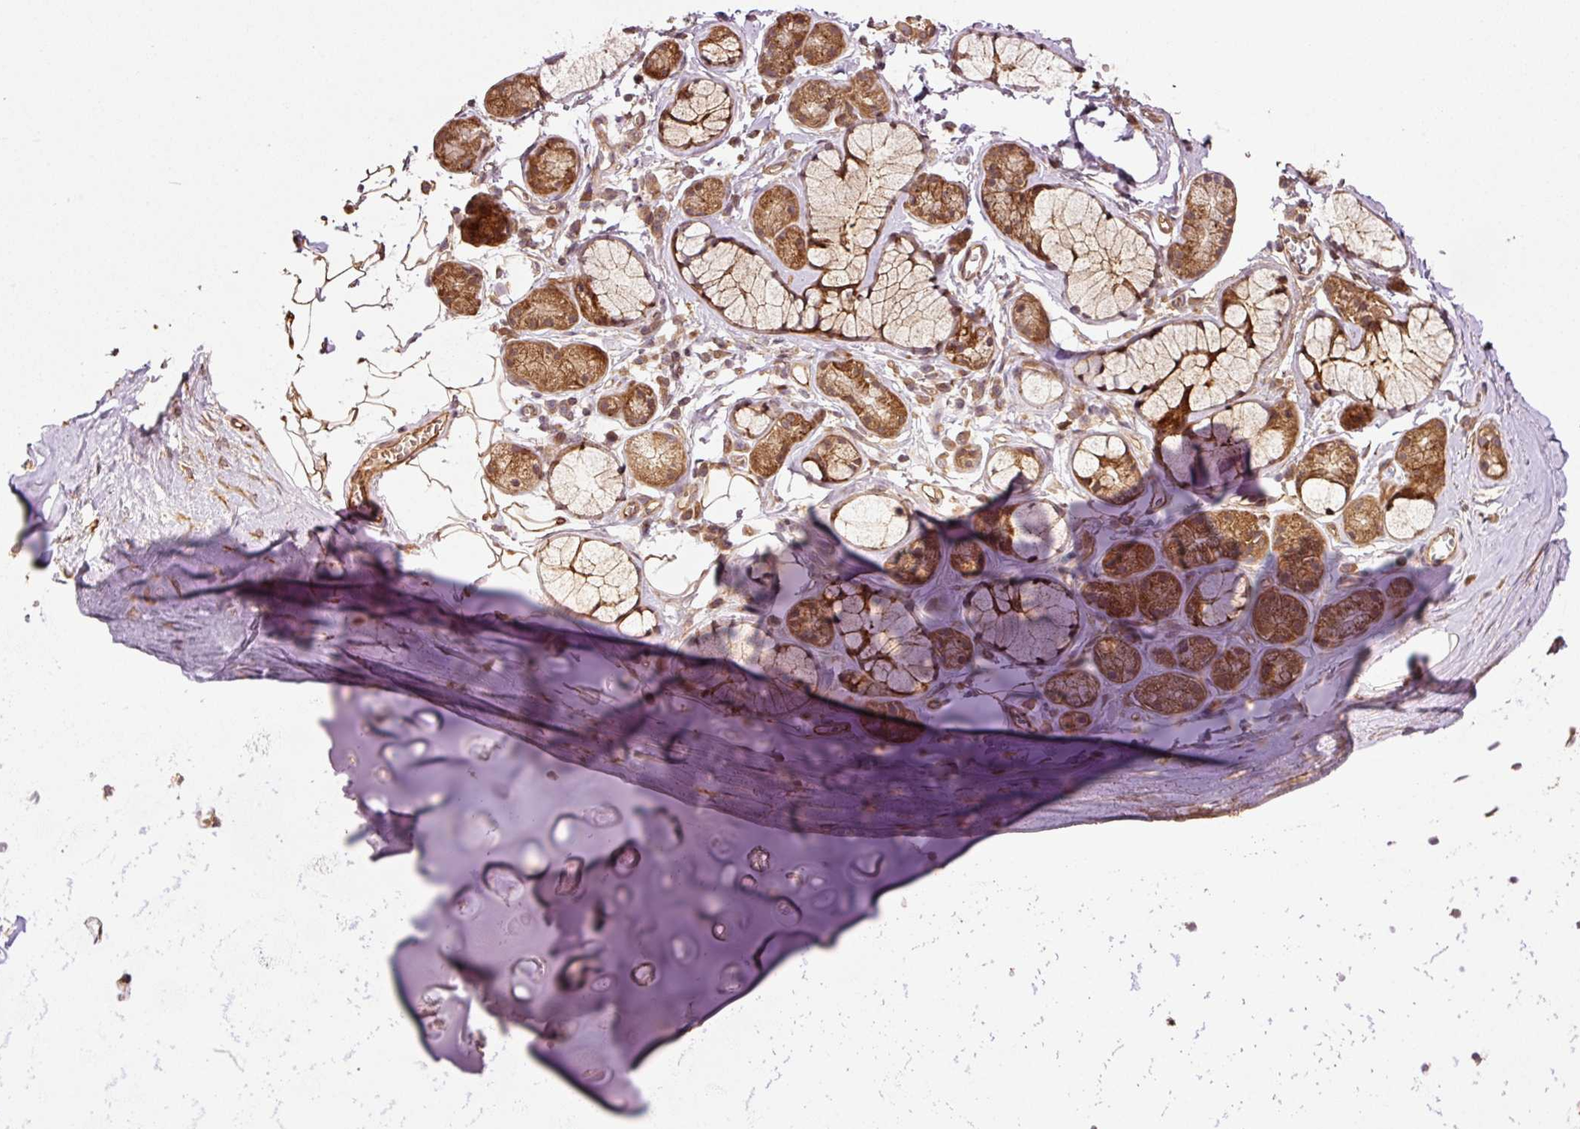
{"staining": {"intensity": "moderate", "quantity": ">75%", "location": "cytoplasmic/membranous"}, "tissue": "adipose tissue", "cell_type": "Adipocytes", "image_type": "normal", "snomed": [{"axis": "morphology", "description": "Normal tissue, NOS"}, {"axis": "topography", "description": "Cartilage tissue"}, {"axis": "topography", "description": "Bronchus"}, {"axis": "topography", "description": "Peripheral nerve tissue"}], "caption": "Adipocytes exhibit medium levels of moderate cytoplasmic/membranous expression in approximately >75% of cells in benign human adipose tissue.", "gene": "OXER1", "patient": {"sex": "female", "age": 59}}